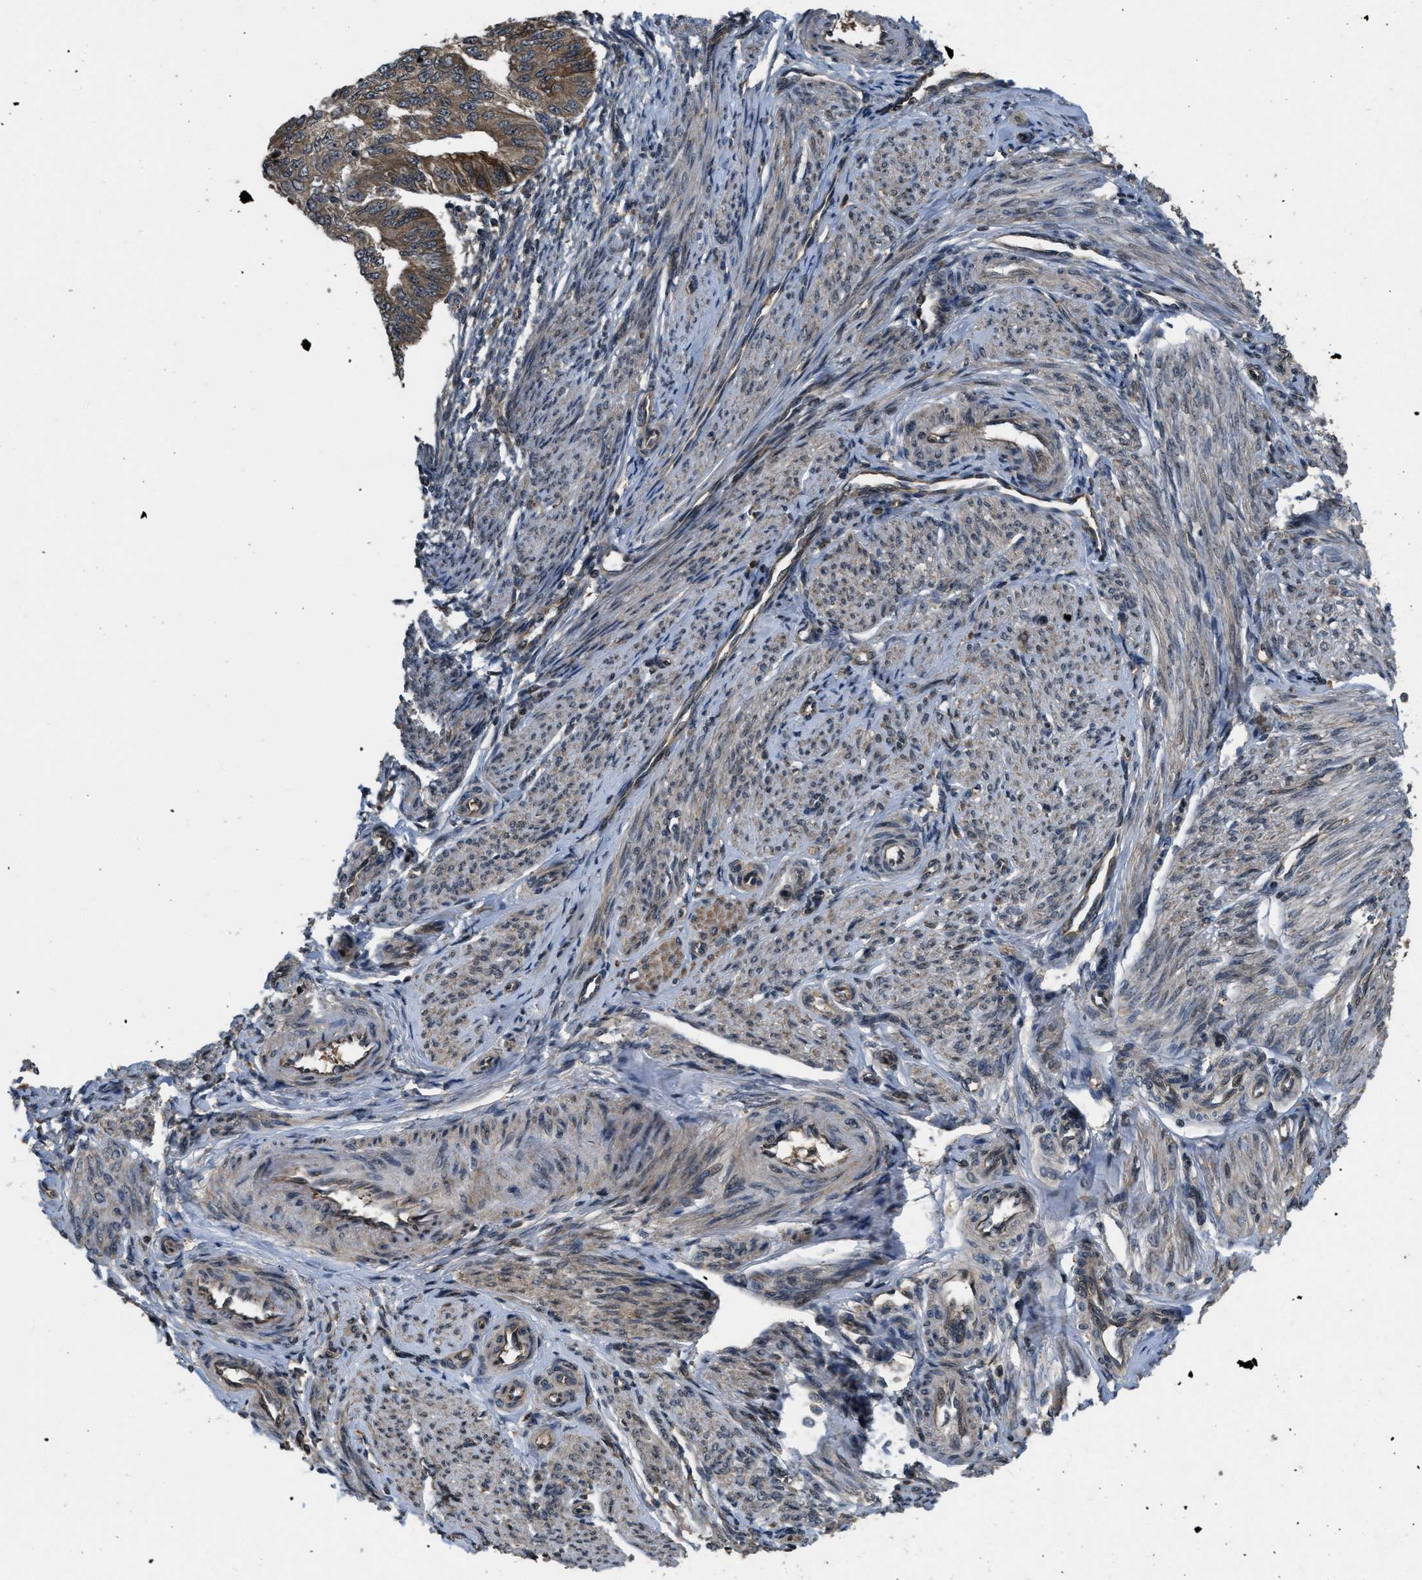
{"staining": {"intensity": "weak", "quantity": ">75%", "location": "cytoplasmic/membranous"}, "tissue": "endometrial cancer", "cell_type": "Tumor cells", "image_type": "cancer", "snomed": [{"axis": "morphology", "description": "Adenocarcinoma, NOS"}, {"axis": "topography", "description": "Endometrium"}], "caption": "A brown stain labels weak cytoplasmic/membranous expression of a protein in adenocarcinoma (endometrial) tumor cells. The staining was performed using DAB to visualize the protein expression in brown, while the nuclei were stained in blue with hematoxylin (Magnification: 20x).", "gene": "SPTLC1", "patient": {"sex": "female", "age": 32}}